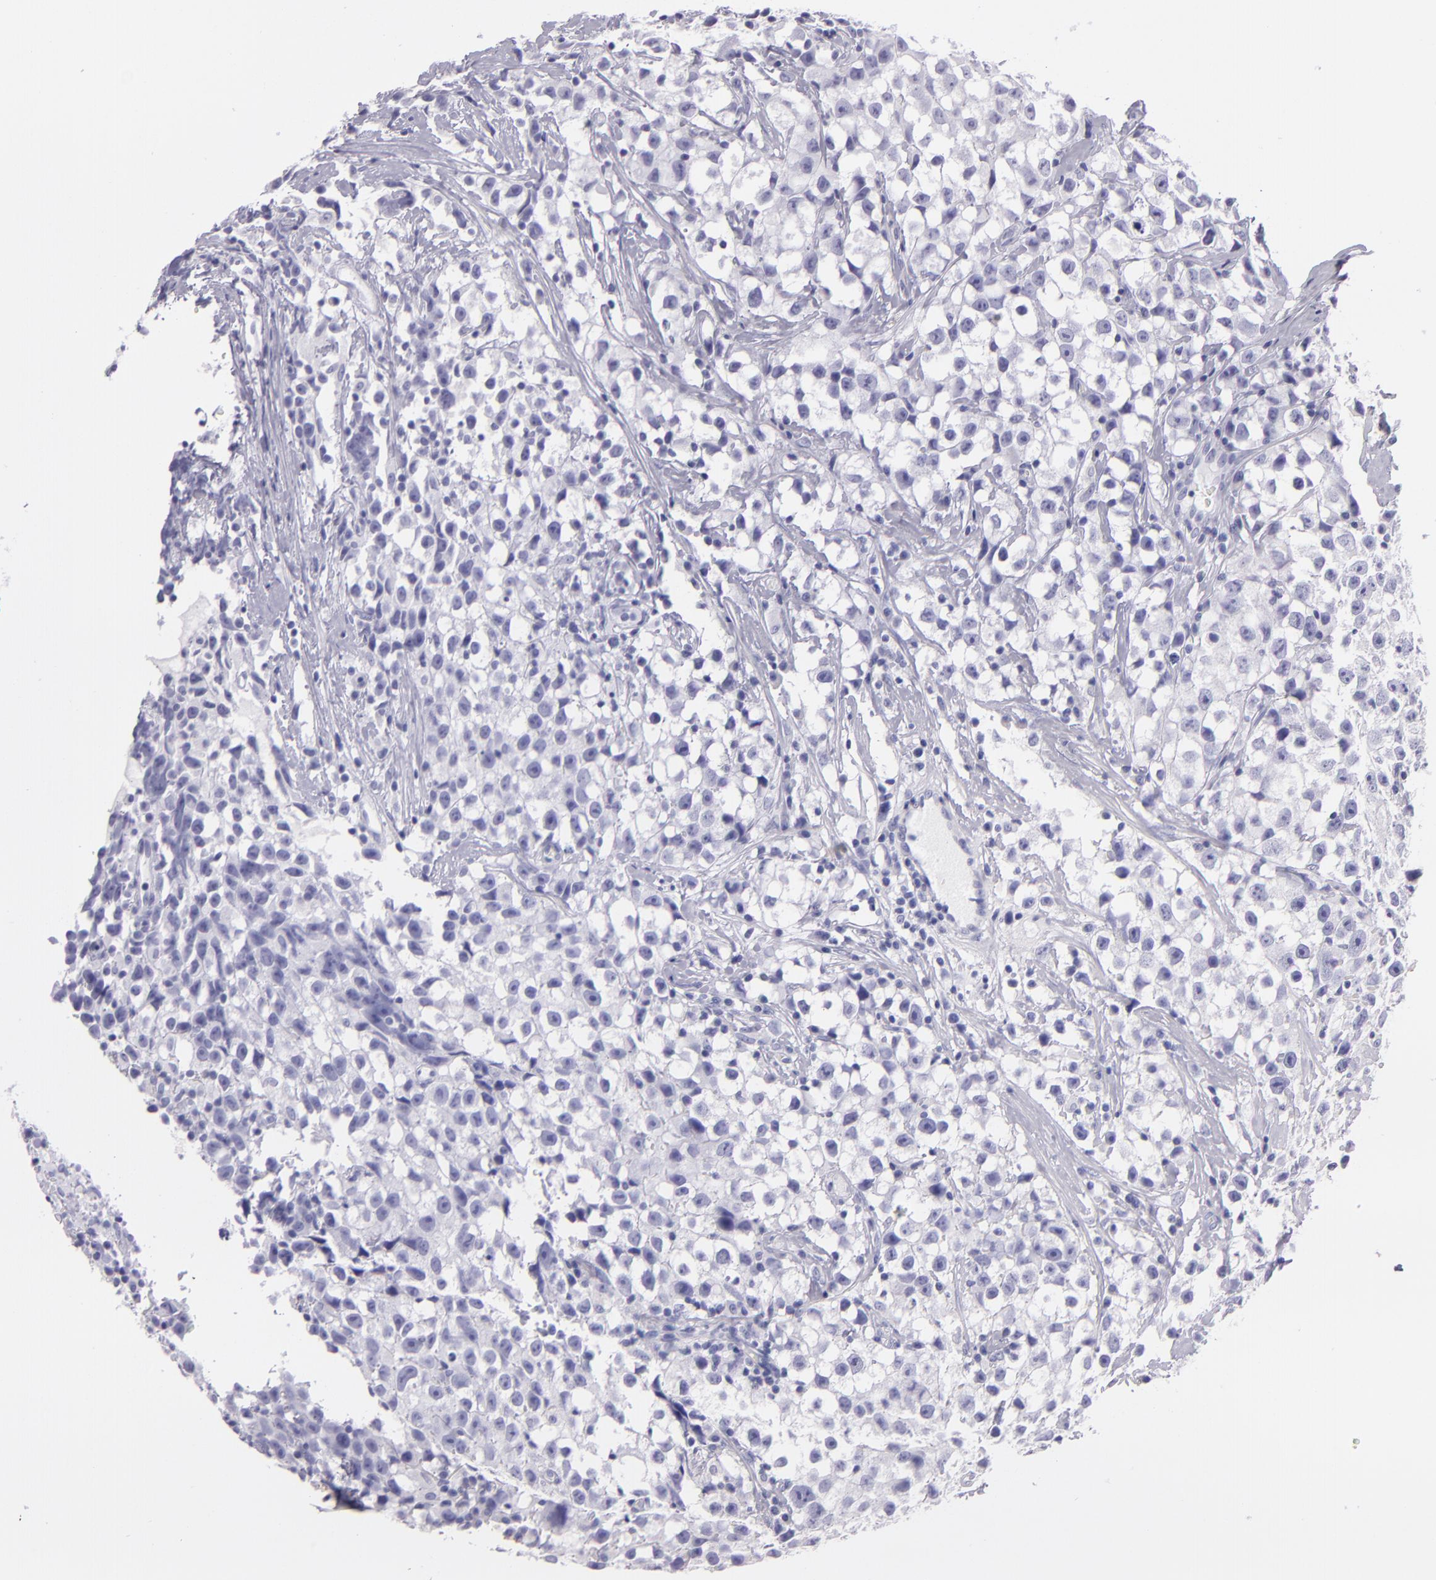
{"staining": {"intensity": "negative", "quantity": "none", "location": "none"}, "tissue": "testis cancer", "cell_type": "Tumor cells", "image_type": "cancer", "snomed": [{"axis": "morphology", "description": "Seminoma, NOS"}, {"axis": "topography", "description": "Testis"}], "caption": "IHC histopathology image of human testis cancer stained for a protein (brown), which exhibits no staining in tumor cells.", "gene": "MUC5AC", "patient": {"sex": "male", "age": 35}}